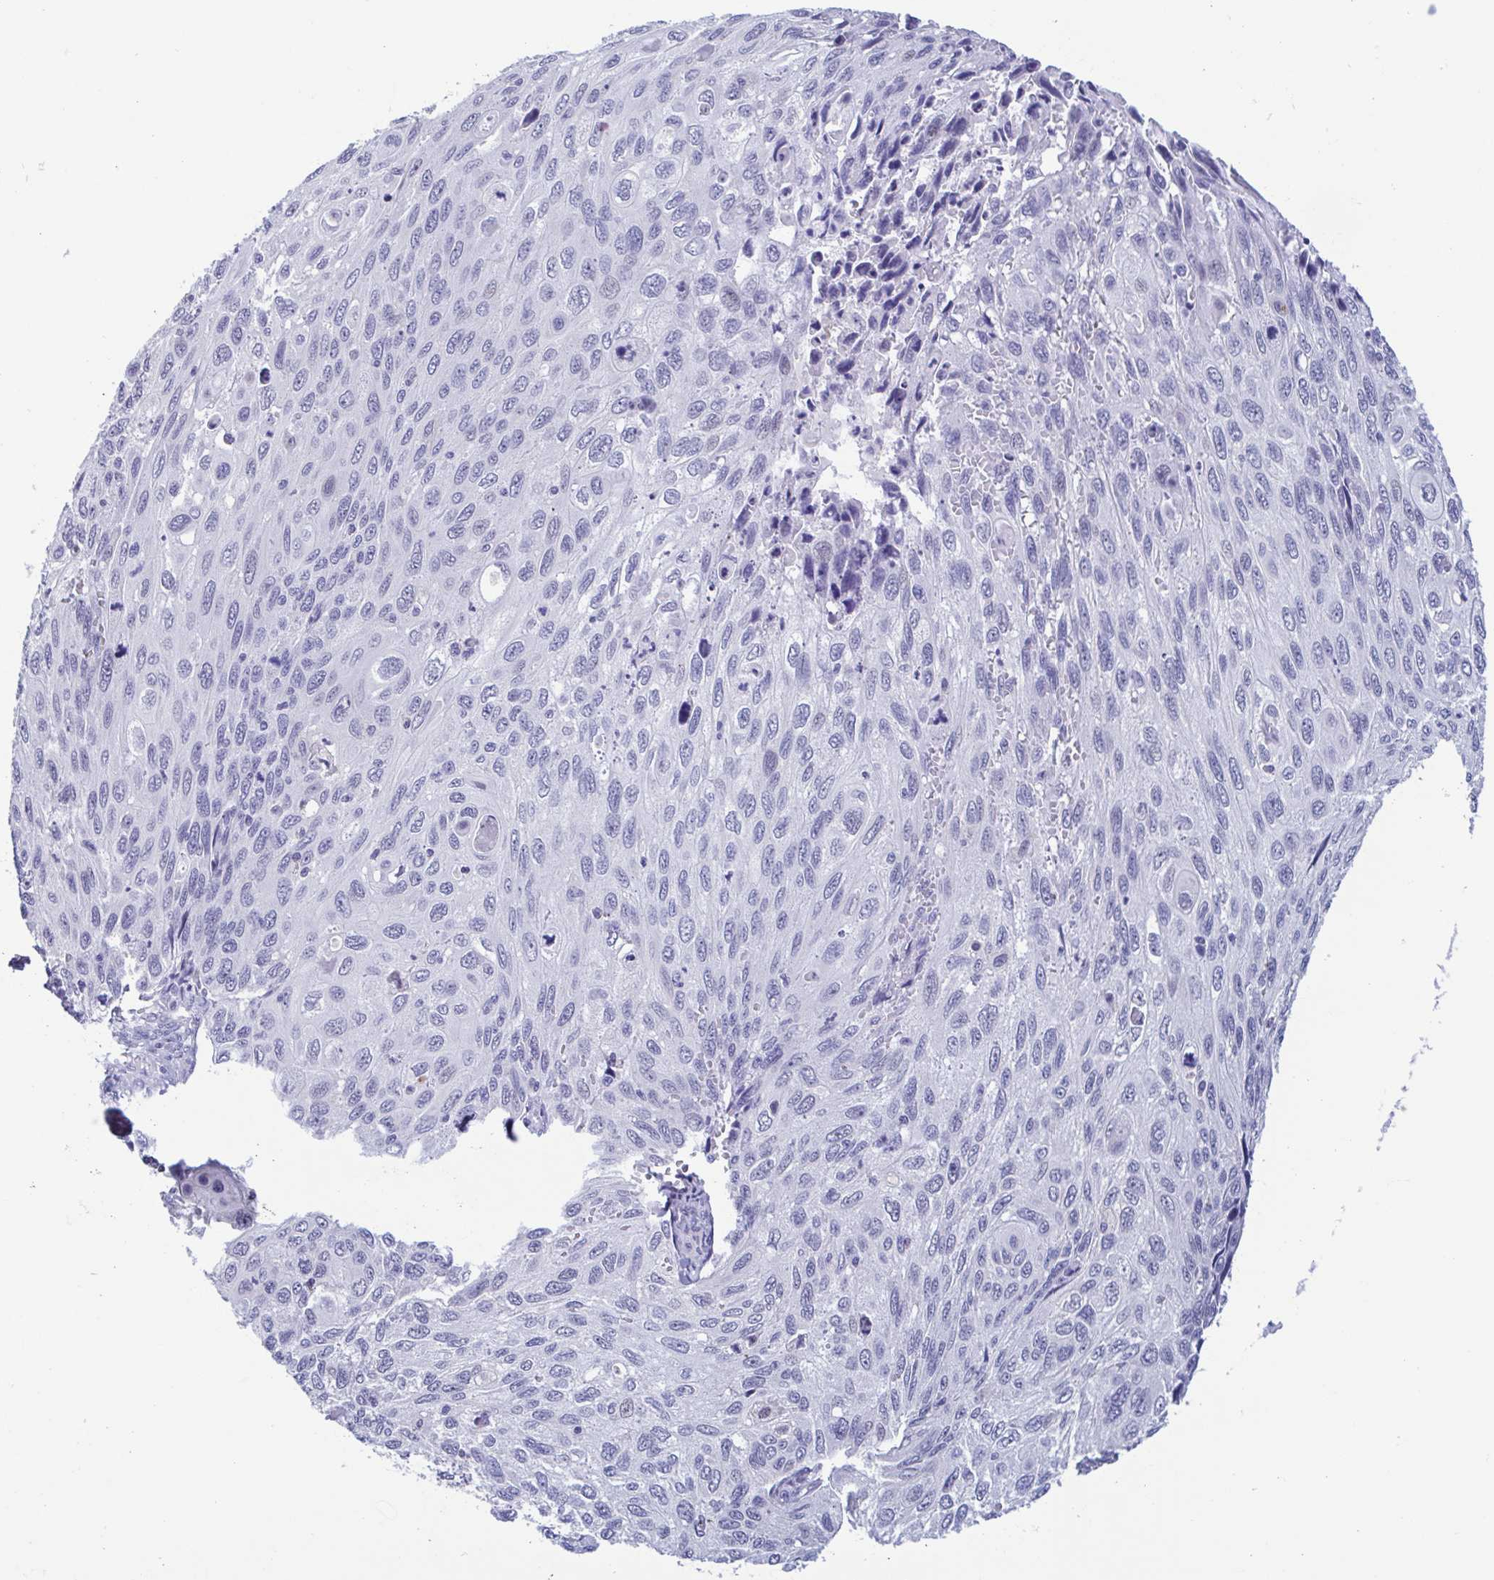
{"staining": {"intensity": "negative", "quantity": "none", "location": "none"}, "tissue": "cervical cancer", "cell_type": "Tumor cells", "image_type": "cancer", "snomed": [{"axis": "morphology", "description": "Squamous cell carcinoma, NOS"}, {"axis": "topography", "description": "Cervix"}], "caption": "Protein analysis of cervical cancer shows no significant expression in tumor cells.", "gene": "PERM1", "patient": {"sex": "female", "age": 70}}